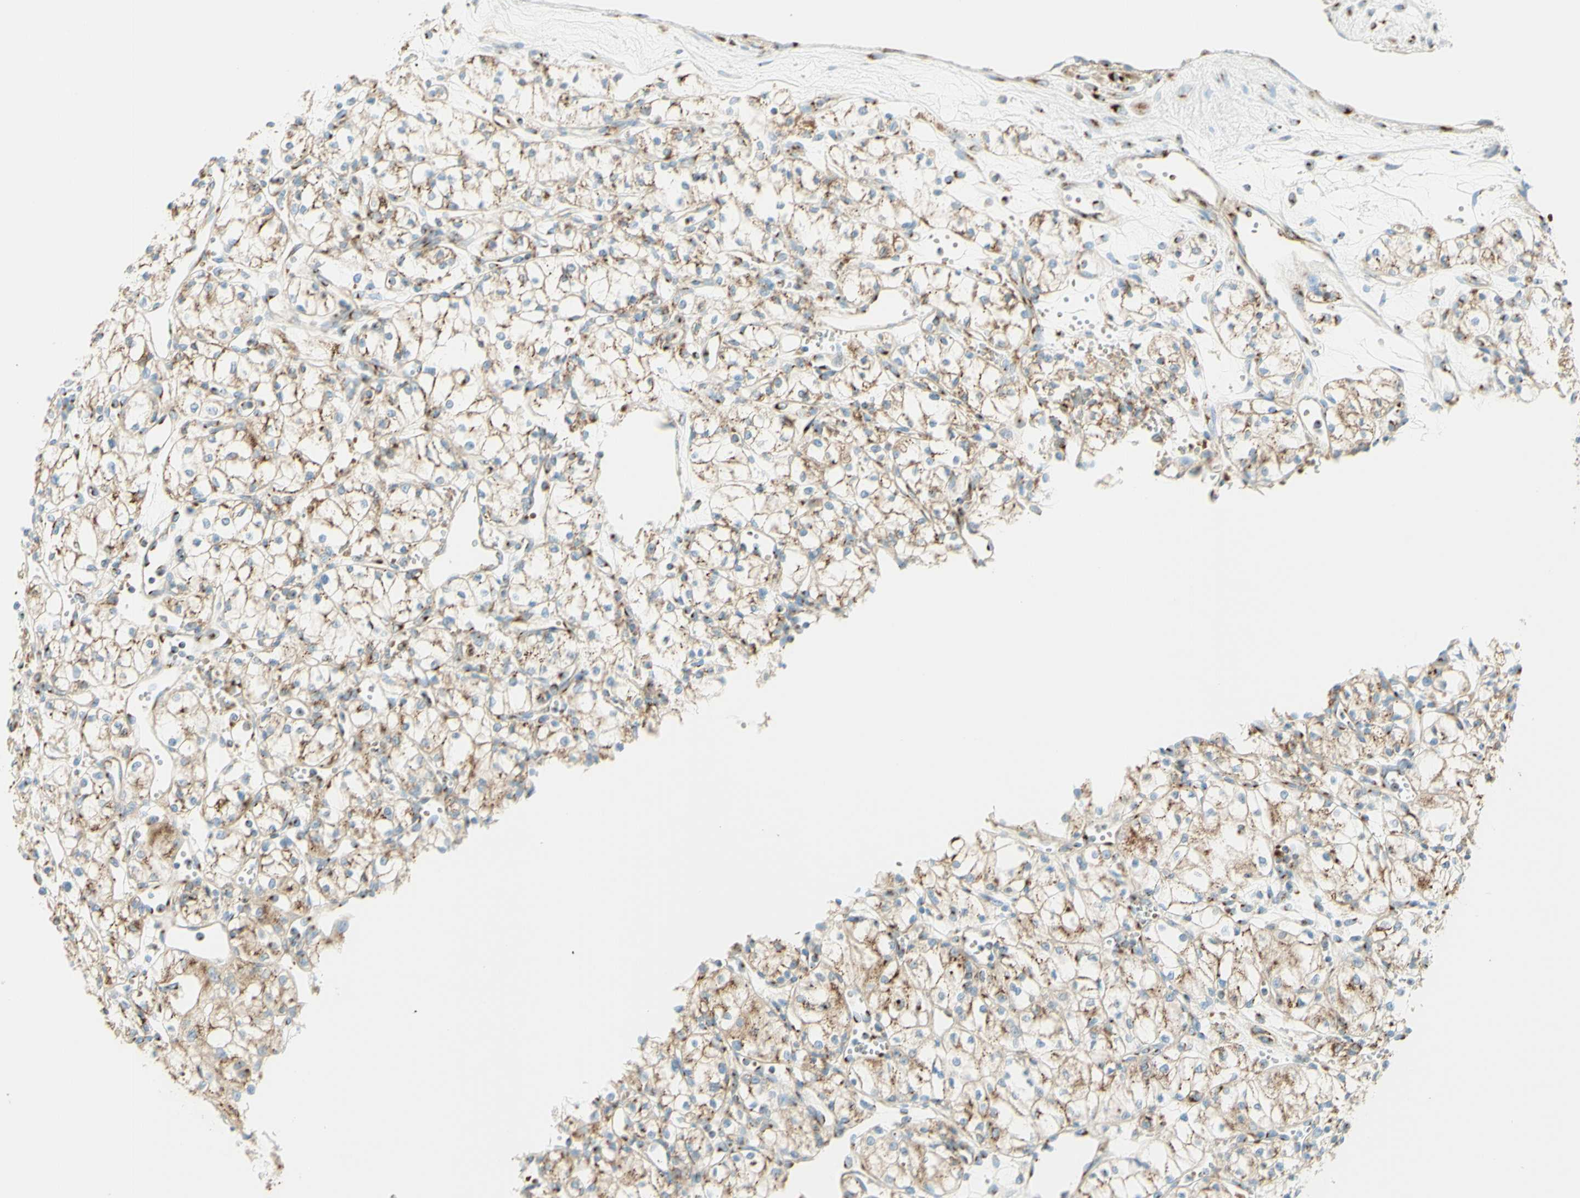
{"staining": {"intensity": "moderate", "quantity": "25%-75%", "location": "cytoplasmic/membranous"}, "tissue": "renal cancer", "cell_type": "Tumor cells", "image_type": "cancer", "snomed": [{"axis": "morphology", "description": "Normal tissue, NOS"}, {"axis": "morphology", "description": "Adenocarcinoma, NOS"}, {"axis": "topography", "description": "Kidney"}], "caption": "Renal cancer (adenocarcinoma) stained with a protein marker displays moderate staining in tumor cells.", "gene": "GOLGB1", "patient": {"sex": "male", "age": 59}}